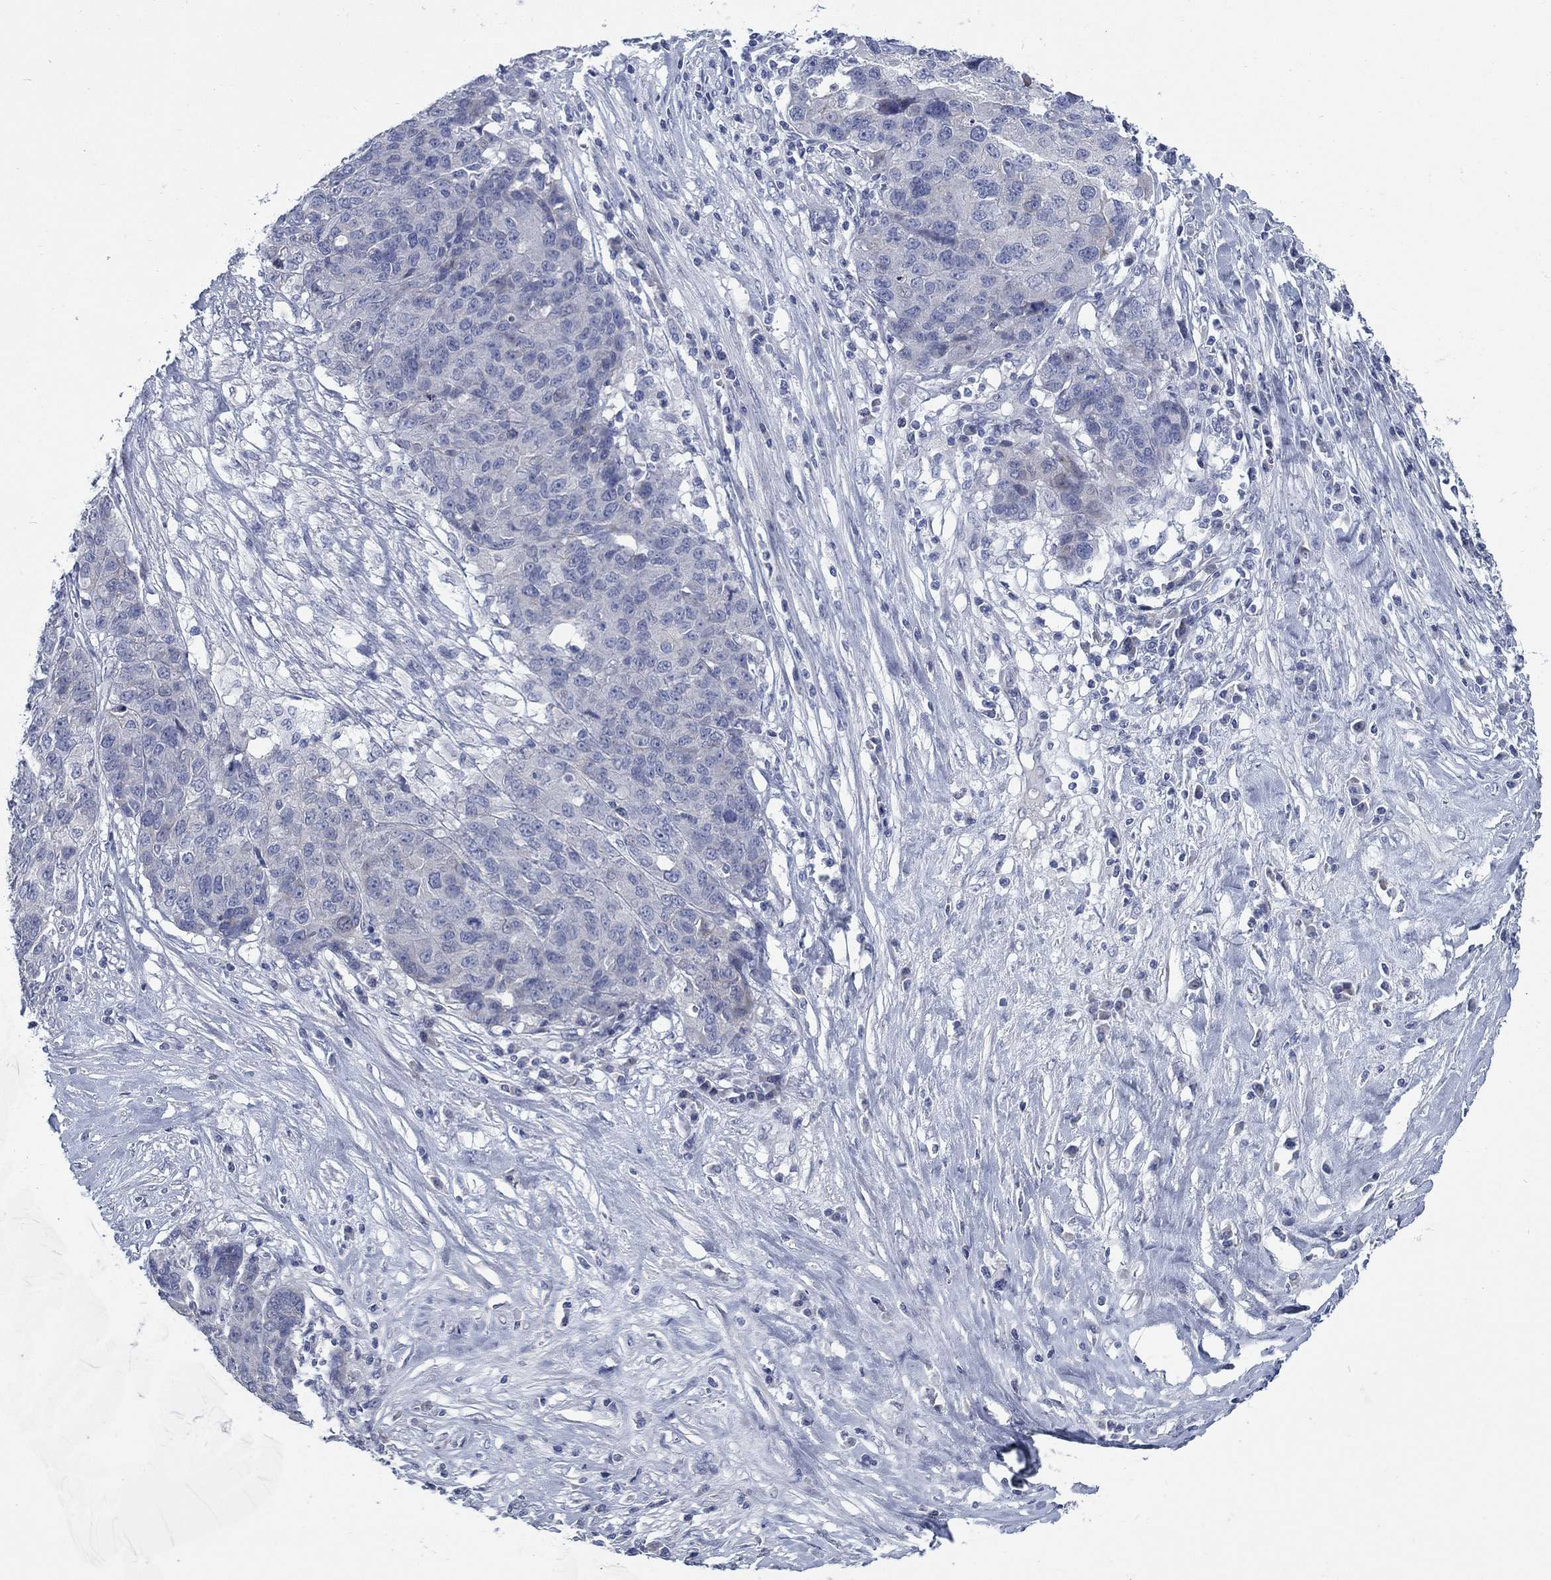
{"staining": {"intensity": "negative", "quantity": "none", "location": "none"}, "tissue": "ovarian cancer", "cell_type": "Tumor cells", "image_type": "cancer", "snomed": [{"axis": "morphology", "description": "Cystadenocarcinoma, serous, NOS"}, {"axis": "topography", "description": "Ovary"}], "caption": "The histopathology image displays no staining of tumor cells in ovarian serous cystadenocarcinoma.", "gene": "DNER", "patient": {"sex": "female", "age": 87}}